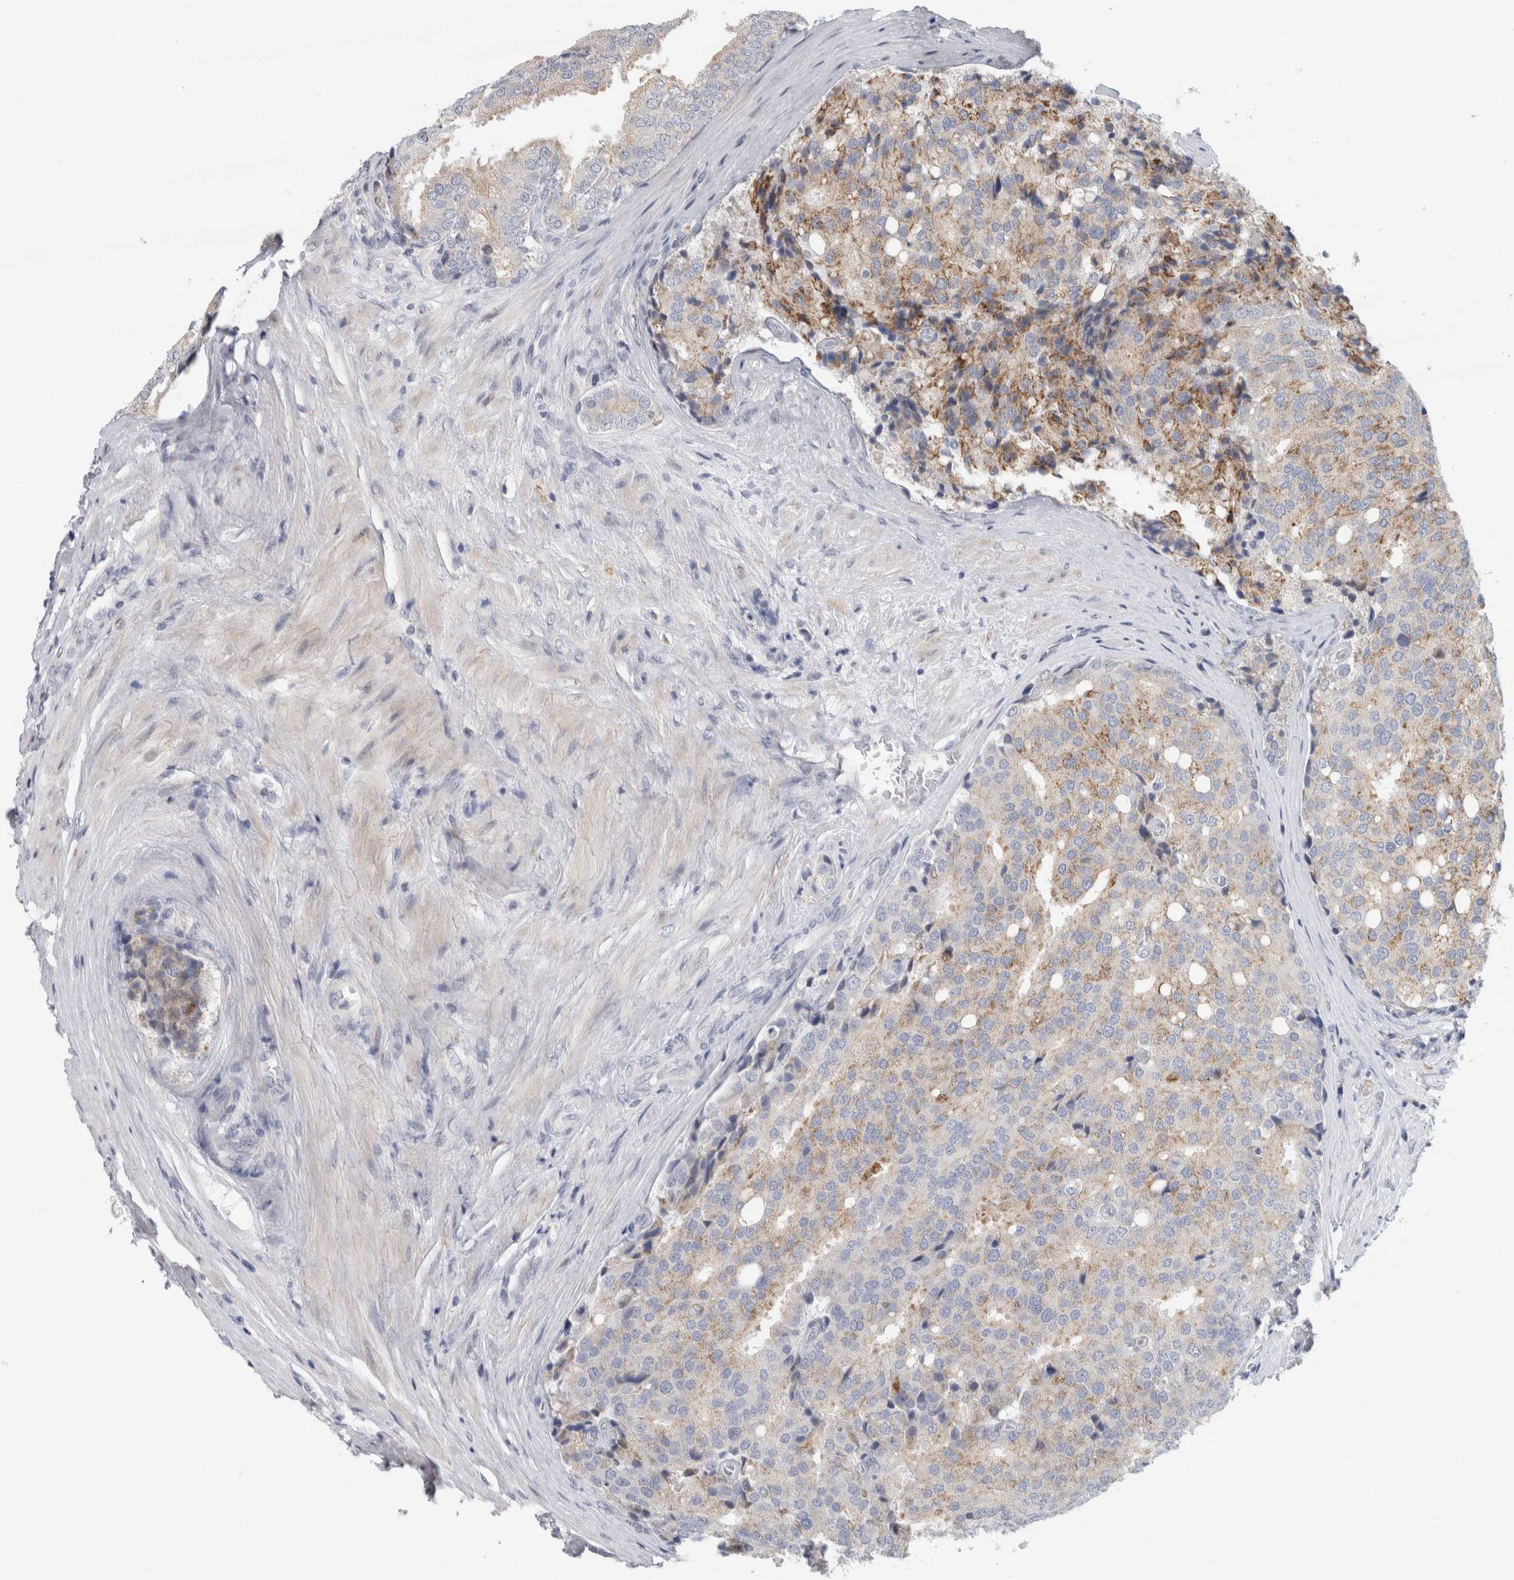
{"staining": {"intensity": "moderate", "quantity": "25%-75%", "location": "cytoplasmic/membranous"}, "tissue": "prostate cancer", "cell_type": "Tumor cells", "image_type": "cancer", "snomed": [{"axis": "morphology", "description": "Adenocarcinoma, High grade"}, {"axis": "topography", "description": "Prostate"}], "caption": "Immunohistochemistry (IHC) histopathology image of neoplastic tissue: human adenocarcinoma (high-grade) (prostate) stained using IHC reveals medium levels of moderate protein expression localized specifically in the cytoplasmic/membranous of tumor cells, appearing as a cytoplasmic/membranous brown color.", "gene": "RAB18", "patient": {"sex": "male", "age": 50}}